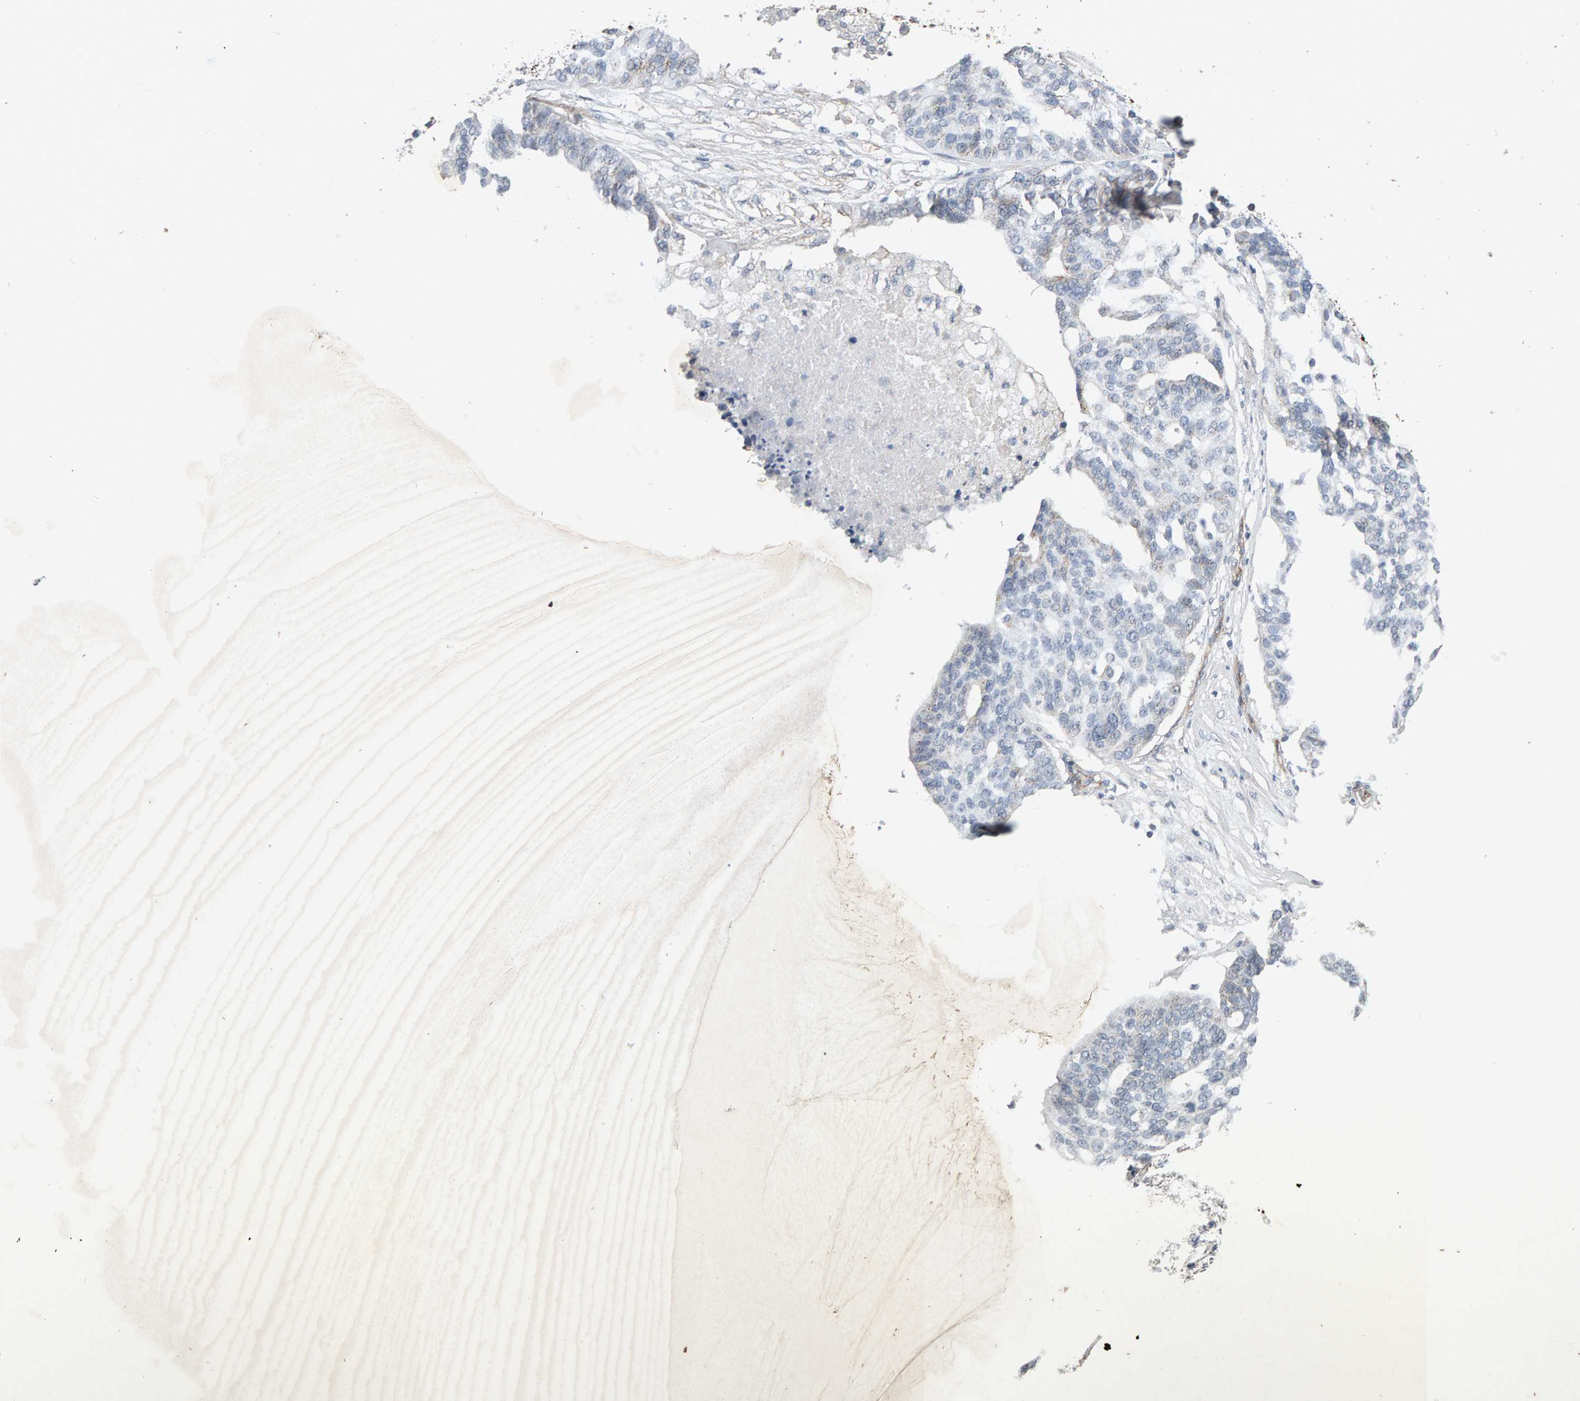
{"staining": {"intensity": "moderate", "quantity": "<25%", "location": "cytoplasmic/membranous"}, "tissue": "ovarian cancer", "cell_type": "Tumor cells", "image_type": "cancer", "snomed": [{"axis": "morphology", "description": "Cystadenocarcinoma, serous, NOS"}, {"axis": "topography", "description": "Ovary"}], "caption": "Immunohistochemical staining of human ovarian cancer (serous cystadenocarcinoma) shows low levels of moderate cytoplasmic/membranous expression in approximately <25% of tumor cells. Using DAB (3,3'-diaminobenzidine) (brown) and hematoxylin (blue) stains, captured at high magnification using brightfield microscopy.", "gene": "PTPRM", "patient": {"sex": "female", "age": 59}}